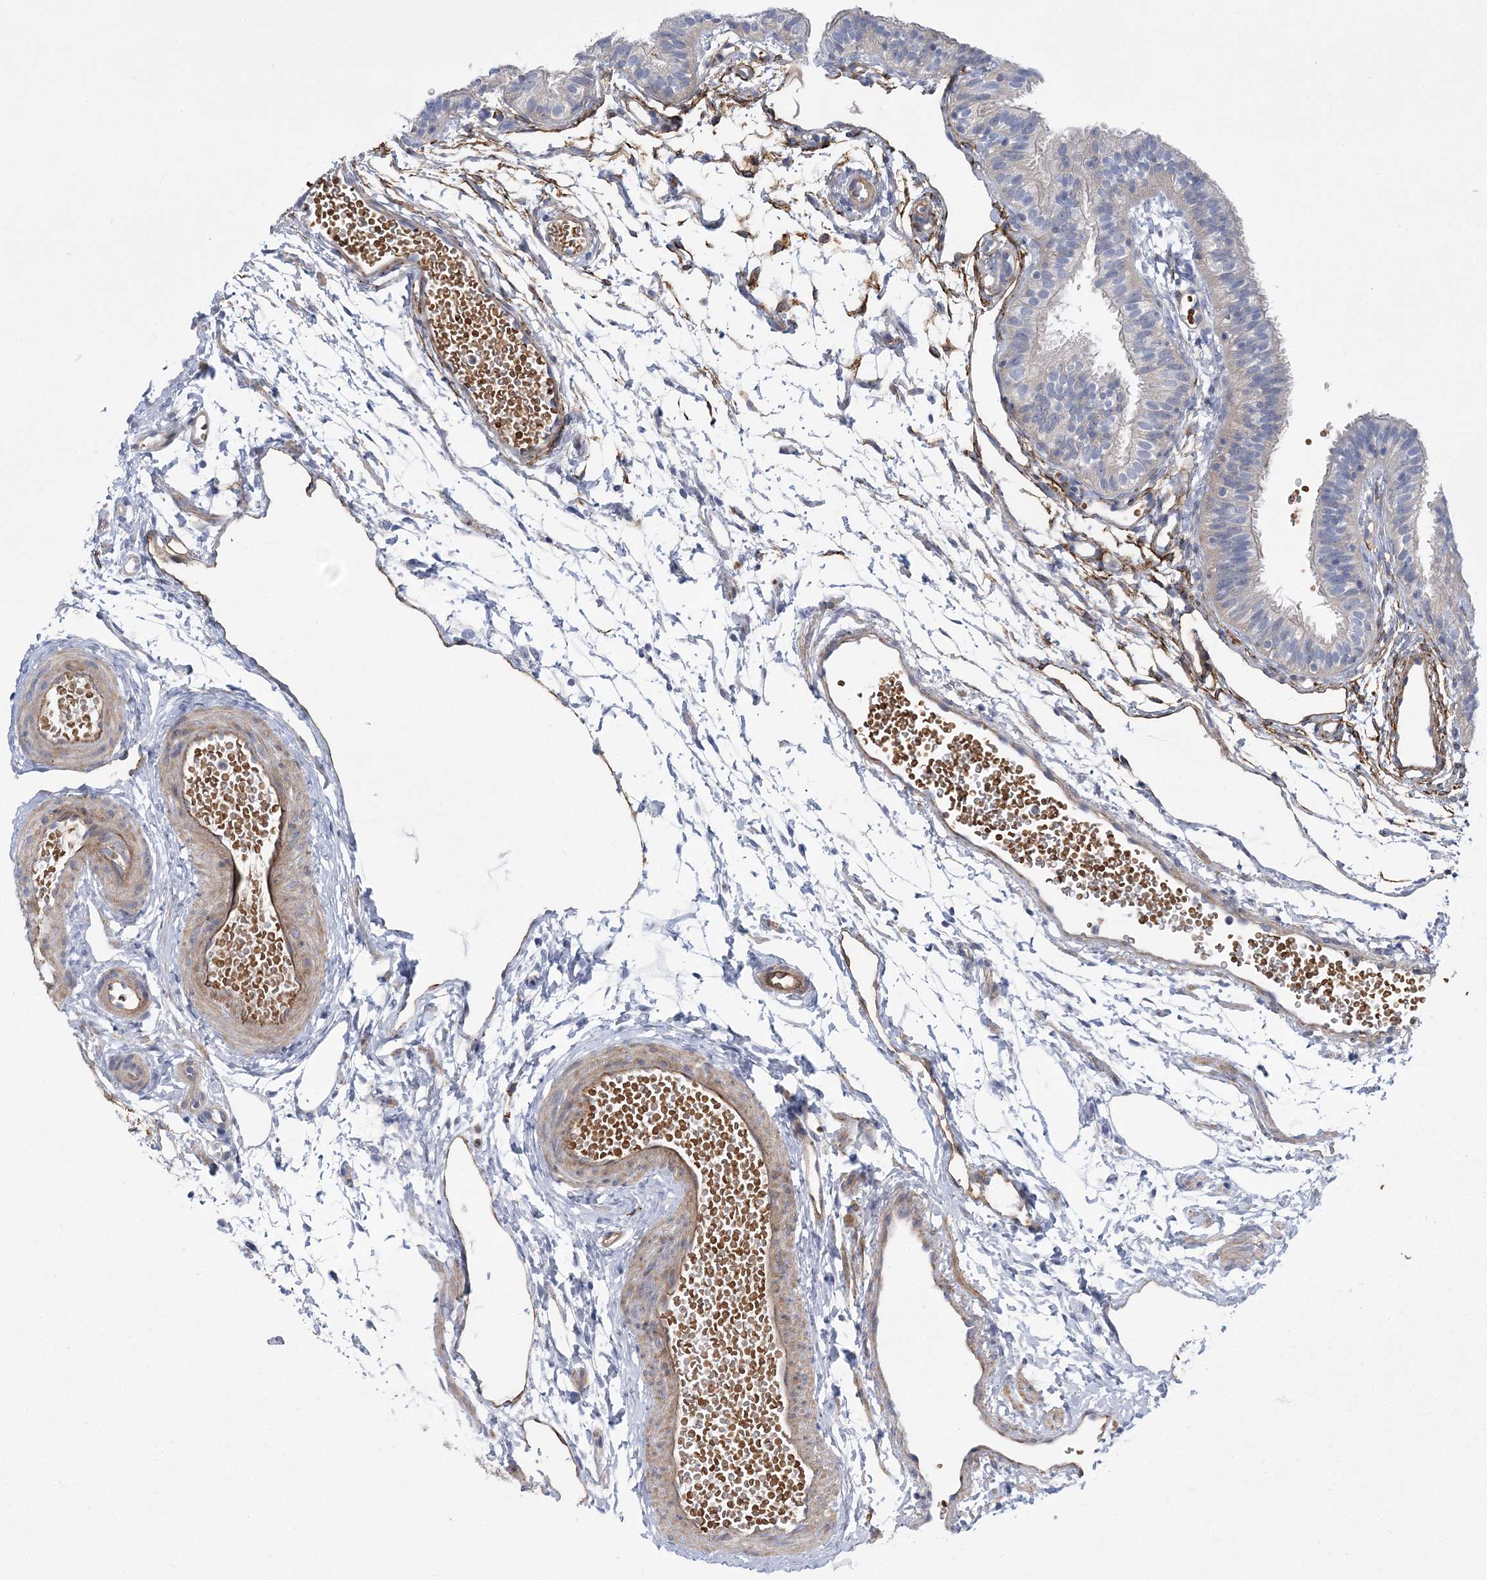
{"staining": {"intensity": "negative", "quantity": "none", "location": "none"}, "tissue": "fallopian tube", "cell_type": "Glandular cells", "image_type": "normal", "snomed": [{"axis": "morphology", "description": "Normal tissue, NOS"}, {"axis": "topography", "description": "Fallopian tube"}], "caption": "IHC of normal human fallopian tube shows no expression in glandular cells.", "gene": "CALN1", "patient": {"sex": "female", "age": 35}}